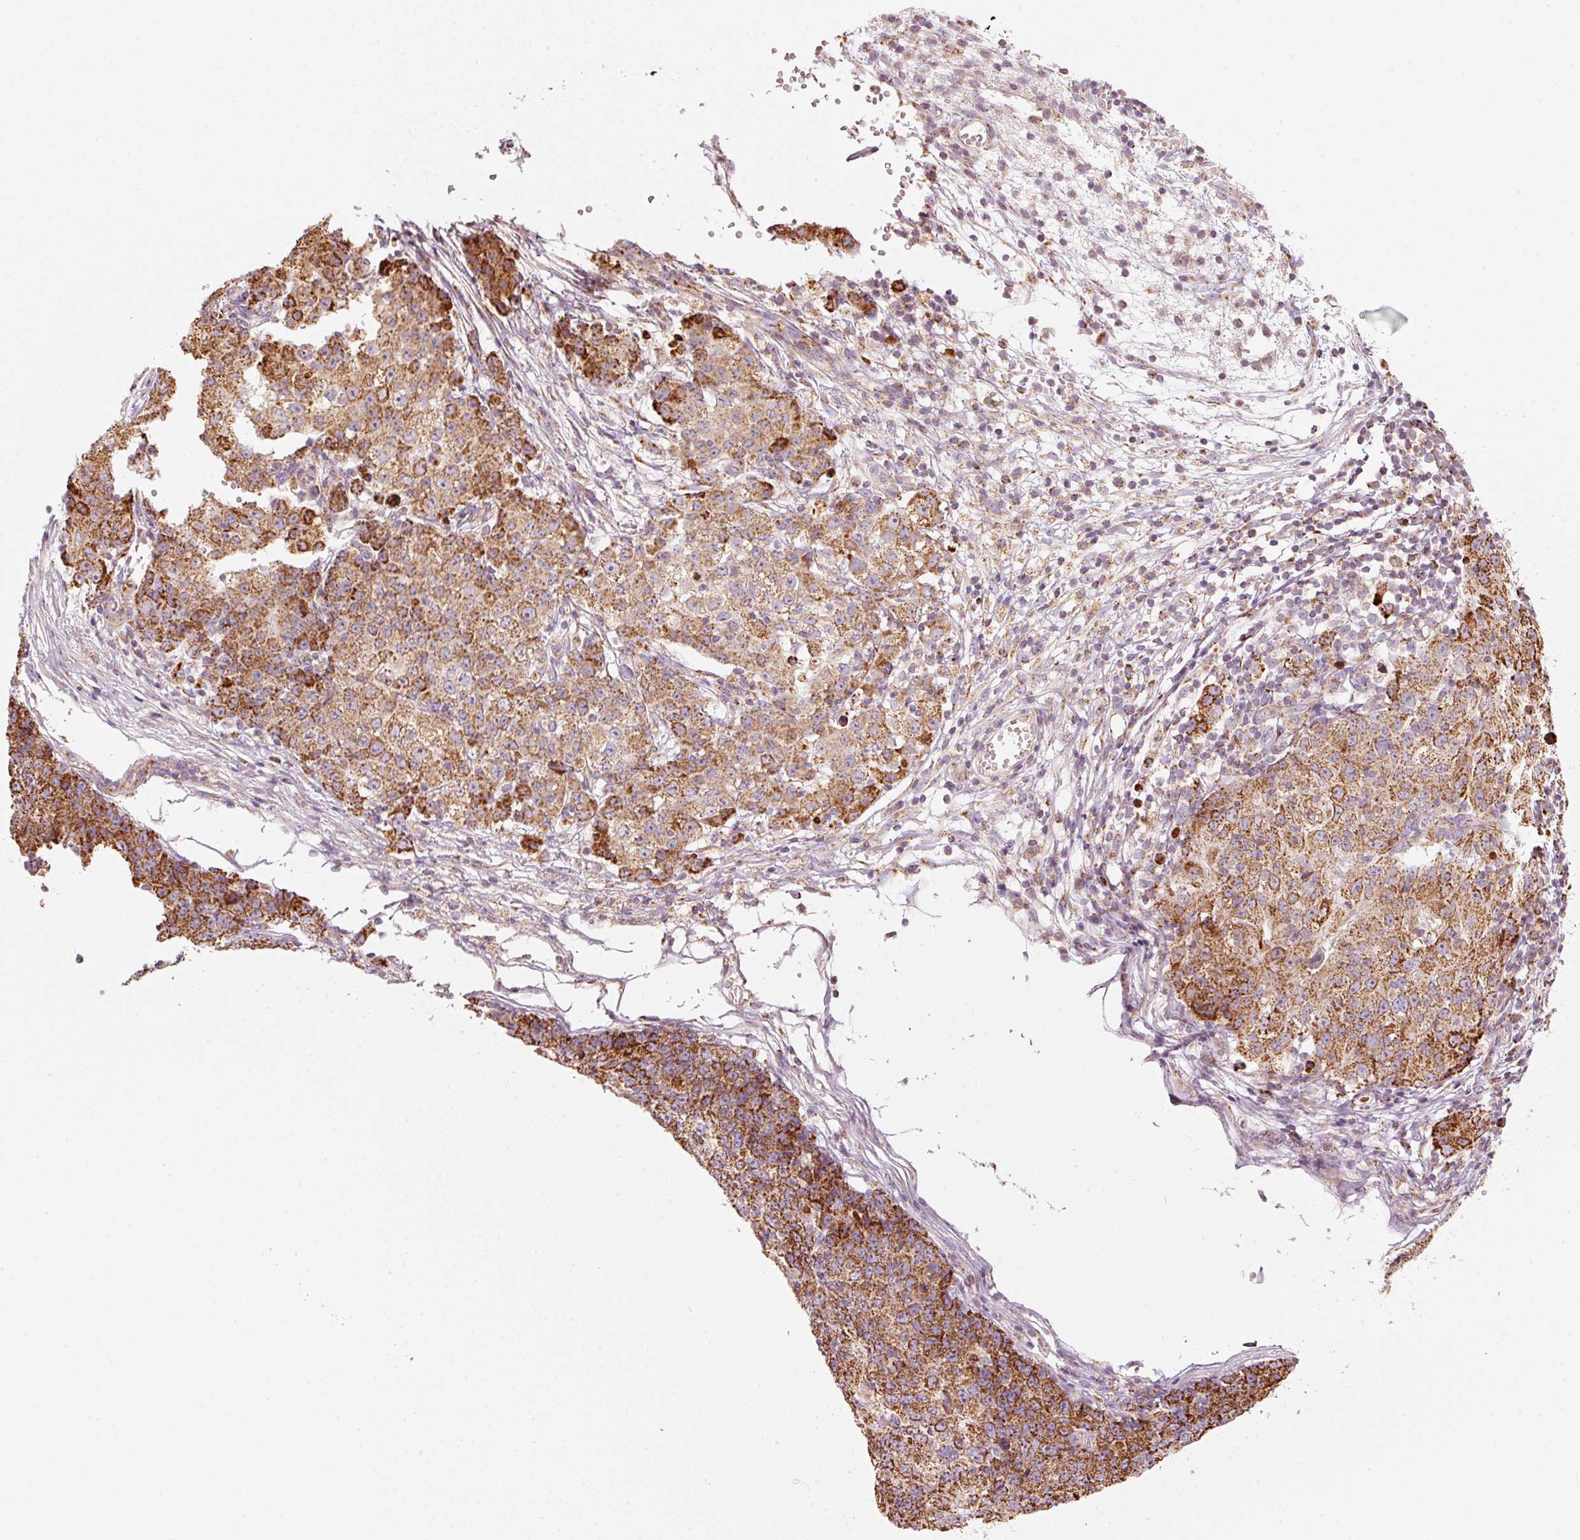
{"staining": {"intensity": "strong", "quantity": ">75%", "location": "cytoplasmic/membranous"}, "tissue": "ovarian cancer", "cell_type": "Tumor cells", "image_type": "cancer", "snomed": [{"axis": "morphology", "description": "Carcinoma, endometroid"}, {"axis": "topography", "description": "Ovary"}], "caption": "Human endometroid carcinoma (ovarian) stained with a brown dye exhibits strong cytoplasmic/membranous positive positivity in approximately >75% of tumor cells.", "gene": "C17orf98", "patient": {"sex": "female", "age": 42}}